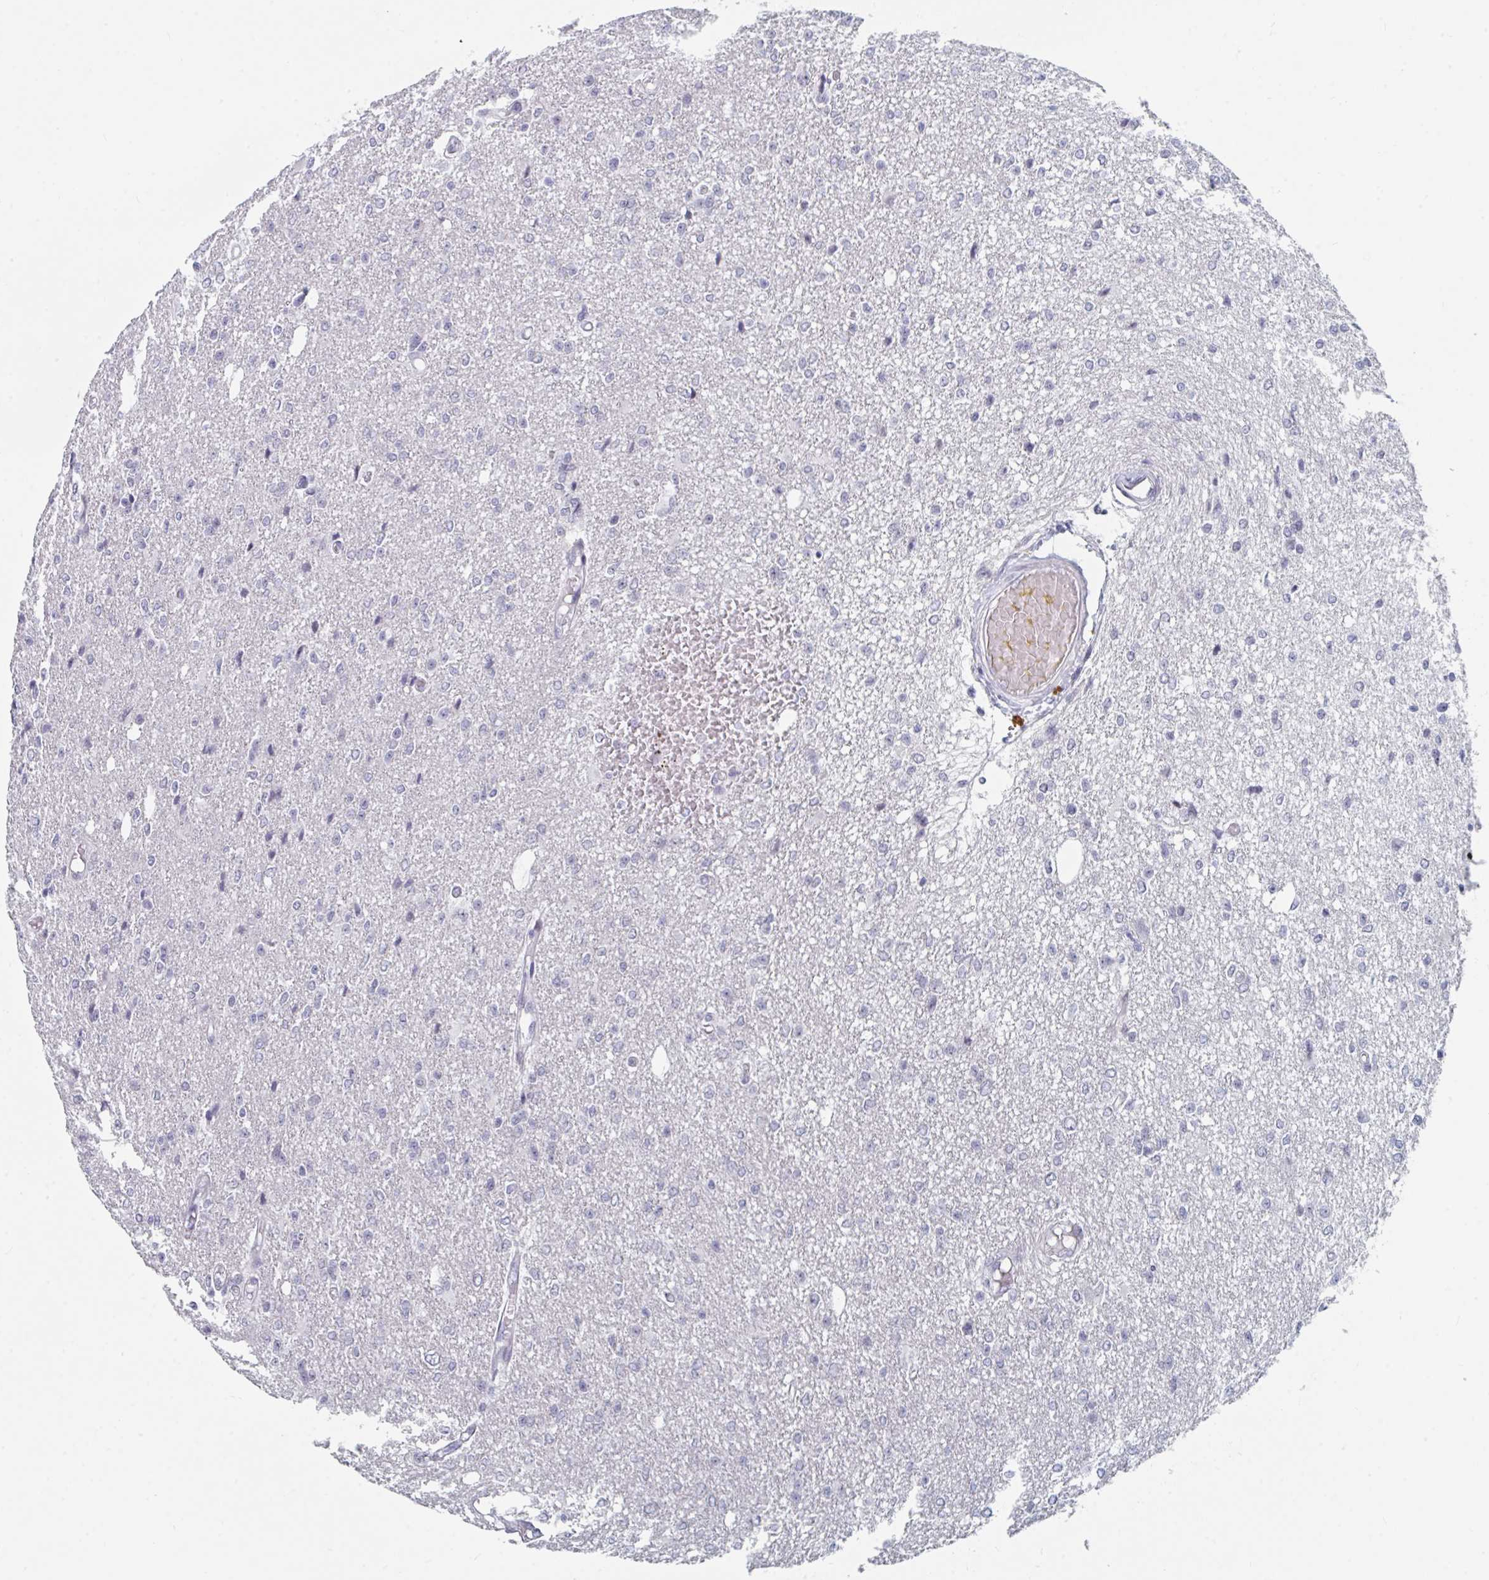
{"staining": {"intensity": "negative", "quantity": "none", "location": "none"}, "tissue": "glioma", "cell_type": "Tumor cells", "image_type": "cancer", "snomed": [{"axis": "morphology", "description": "Glioma, malignant, Low grade"}, {"axis": "topography", "description": "Brain"}], "caption": "Immunohistochemistry (IHC) micrograph of neoplastic tissue: malignant glioma (low-grade) stained with DAB exhibits no significant protein staining in tumor cells.", "gene": "NR1H2", "patient": {"sex": "male", "age": 26}}